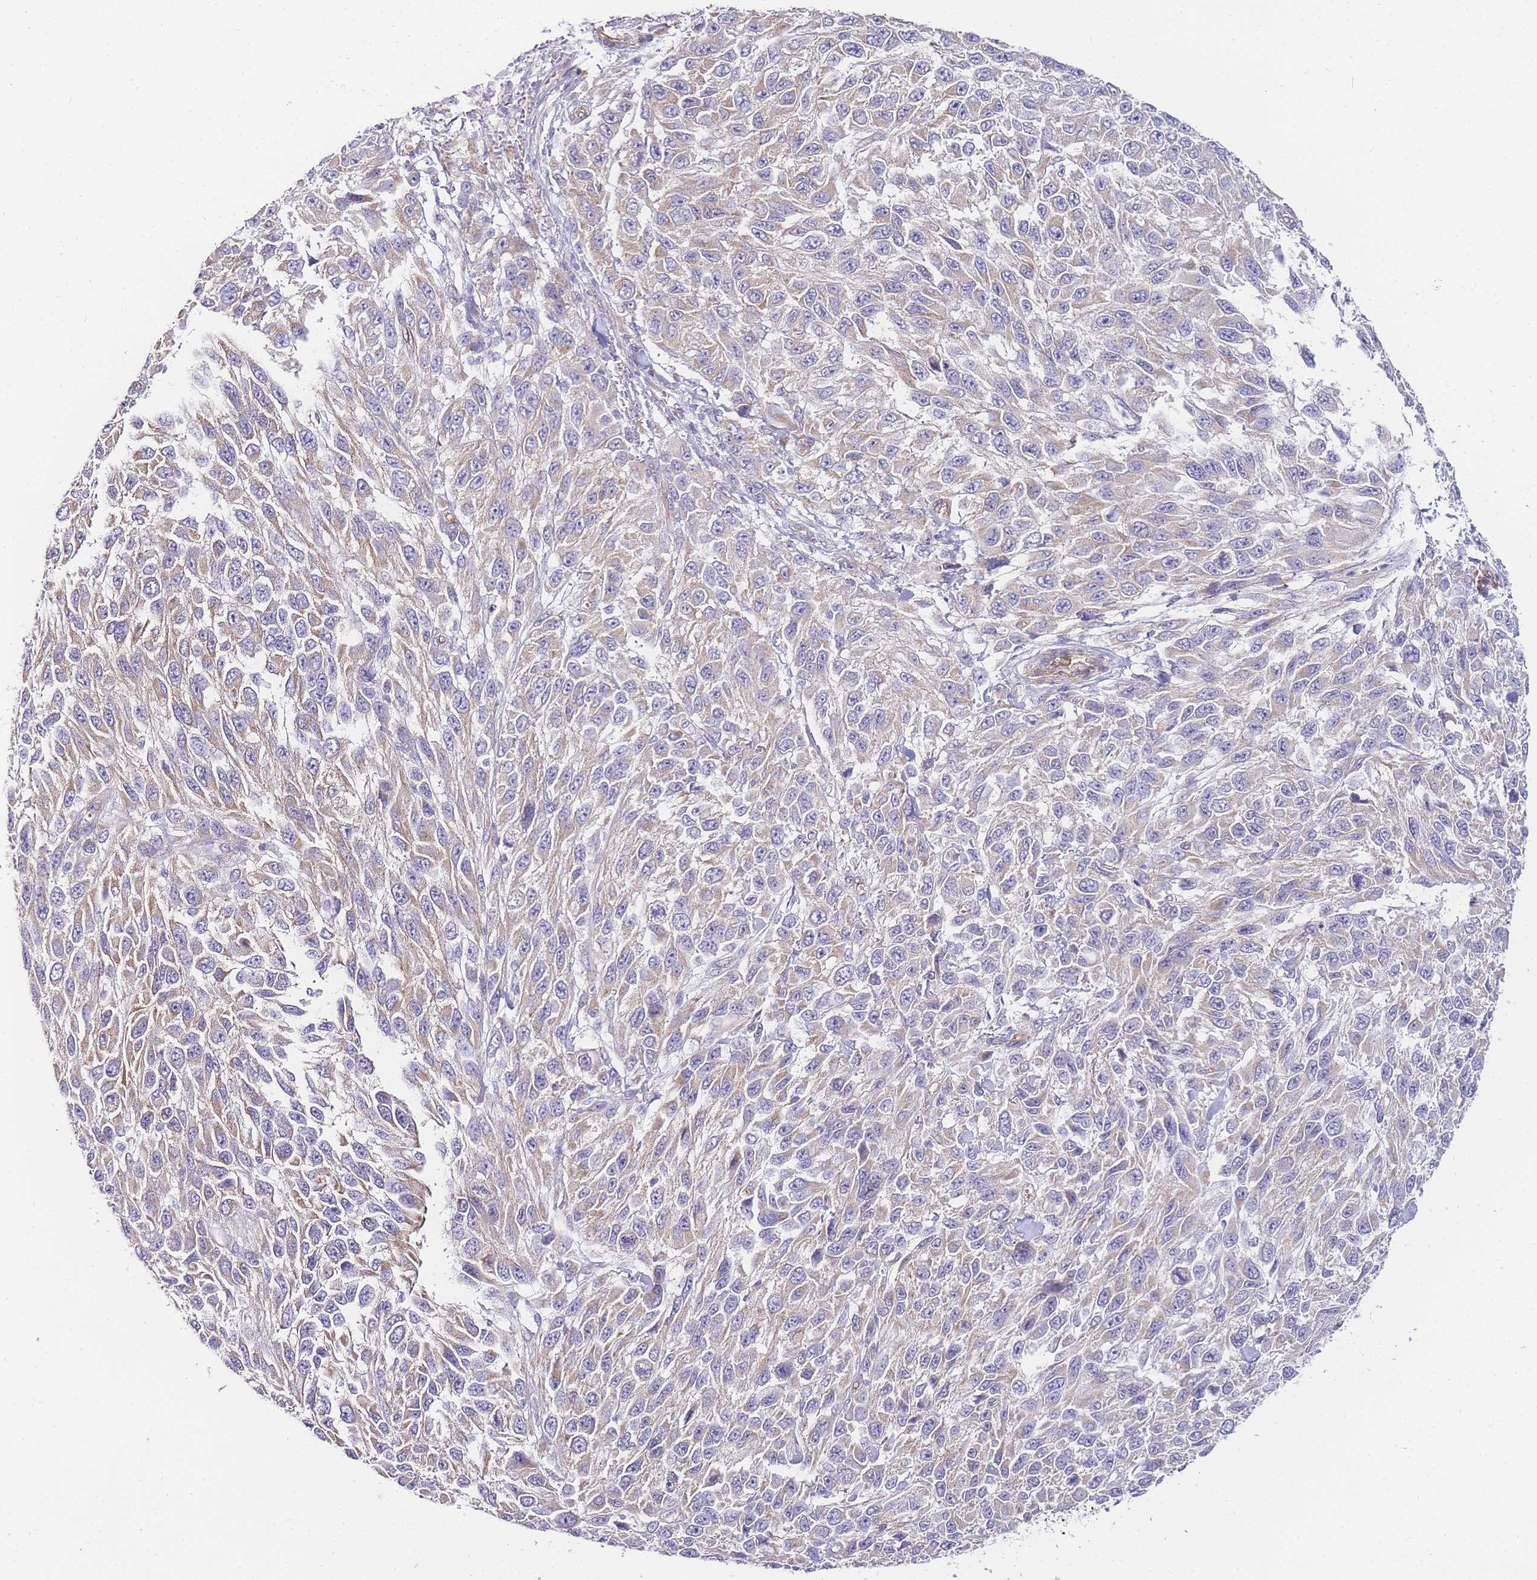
{"staining": {"intensity": "weak", "quantity": "25%-75%", "location": "cytoplasmic/membranous"}, "tissue": "melanoma", "cell_type": "Tumor cells", "image_type": "cancer", "snomed": [{"axis": "morphology", "description": "Malignant melanoma, NOS"}, {"axis": "topography", "description": "Skin"}], "caption": "This histopathology image exhibits immunohistochemistry staining of melanoma, with low weak cytoplasmic/membranous expression in about 25%-75% of tumor cells.", "gene": "PDCD7", "patient": {"sex": "female", "age": 96}}